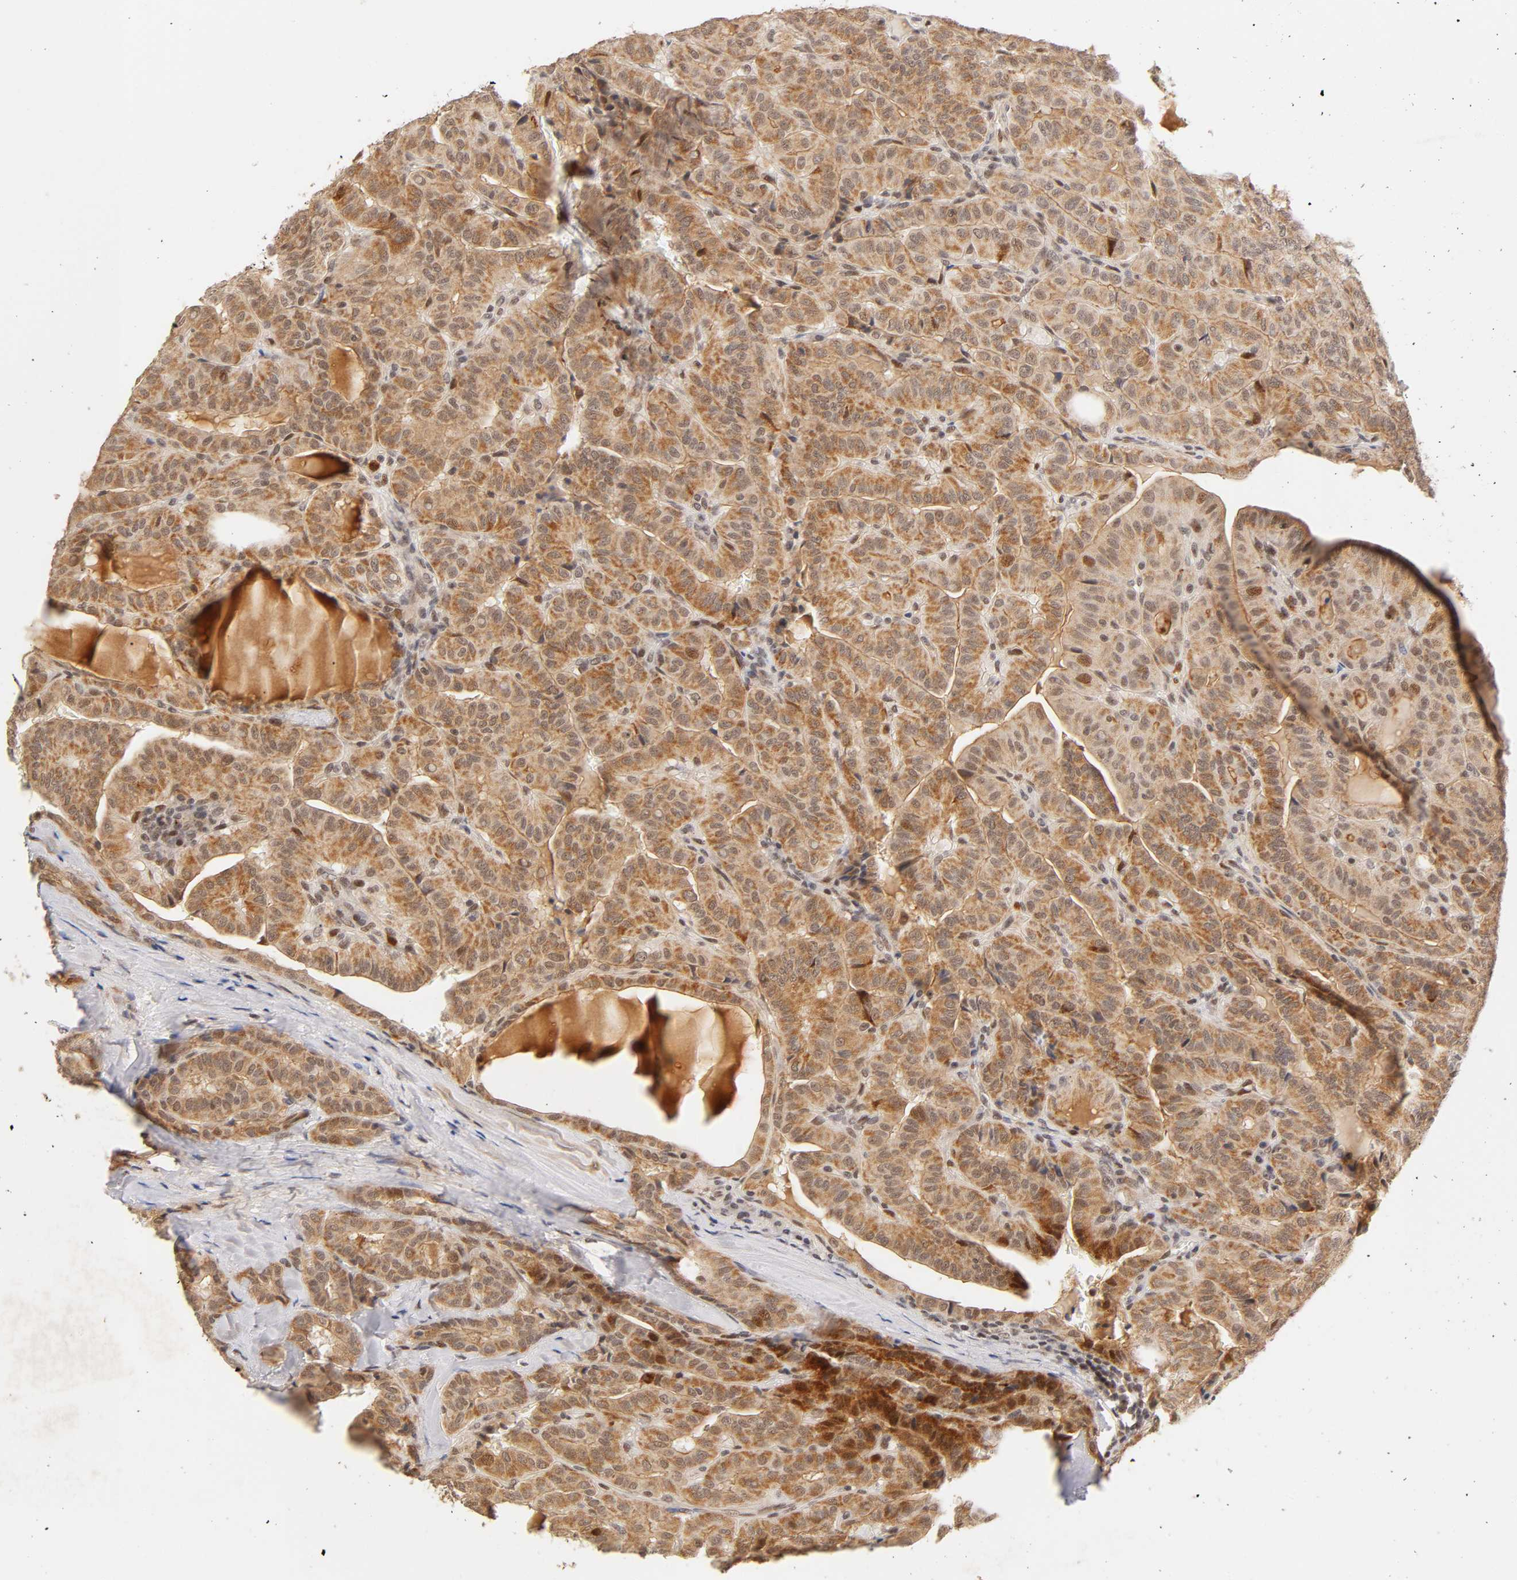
{"staining": {"intensity": "strong", "quantity": ">75%", "location": "cytoplasmic/membranous,nuclear"}, "tissue": "thyroid cancer", "cell_type": "Tumor cells", "image_type": "cancer", "snomed": [{"axis": "morphology", "description": "Papillary adenocarcinoma, NOS"}, {"axis": "topography", "description": "Thyroid gland"}], "caption": "An immunohistochemistry micrograph of neoplastic tissue is shown. Protein staining in brown shows strong cytoplasmic/membranous and nuclear positivity in thyroid papillary adenocarcinoma within tumor cells. (Brightfield microscopy of DAB IHC at high magnification).", "gene": "TAF10", "patient": {"sex": "male", "age": 77}}